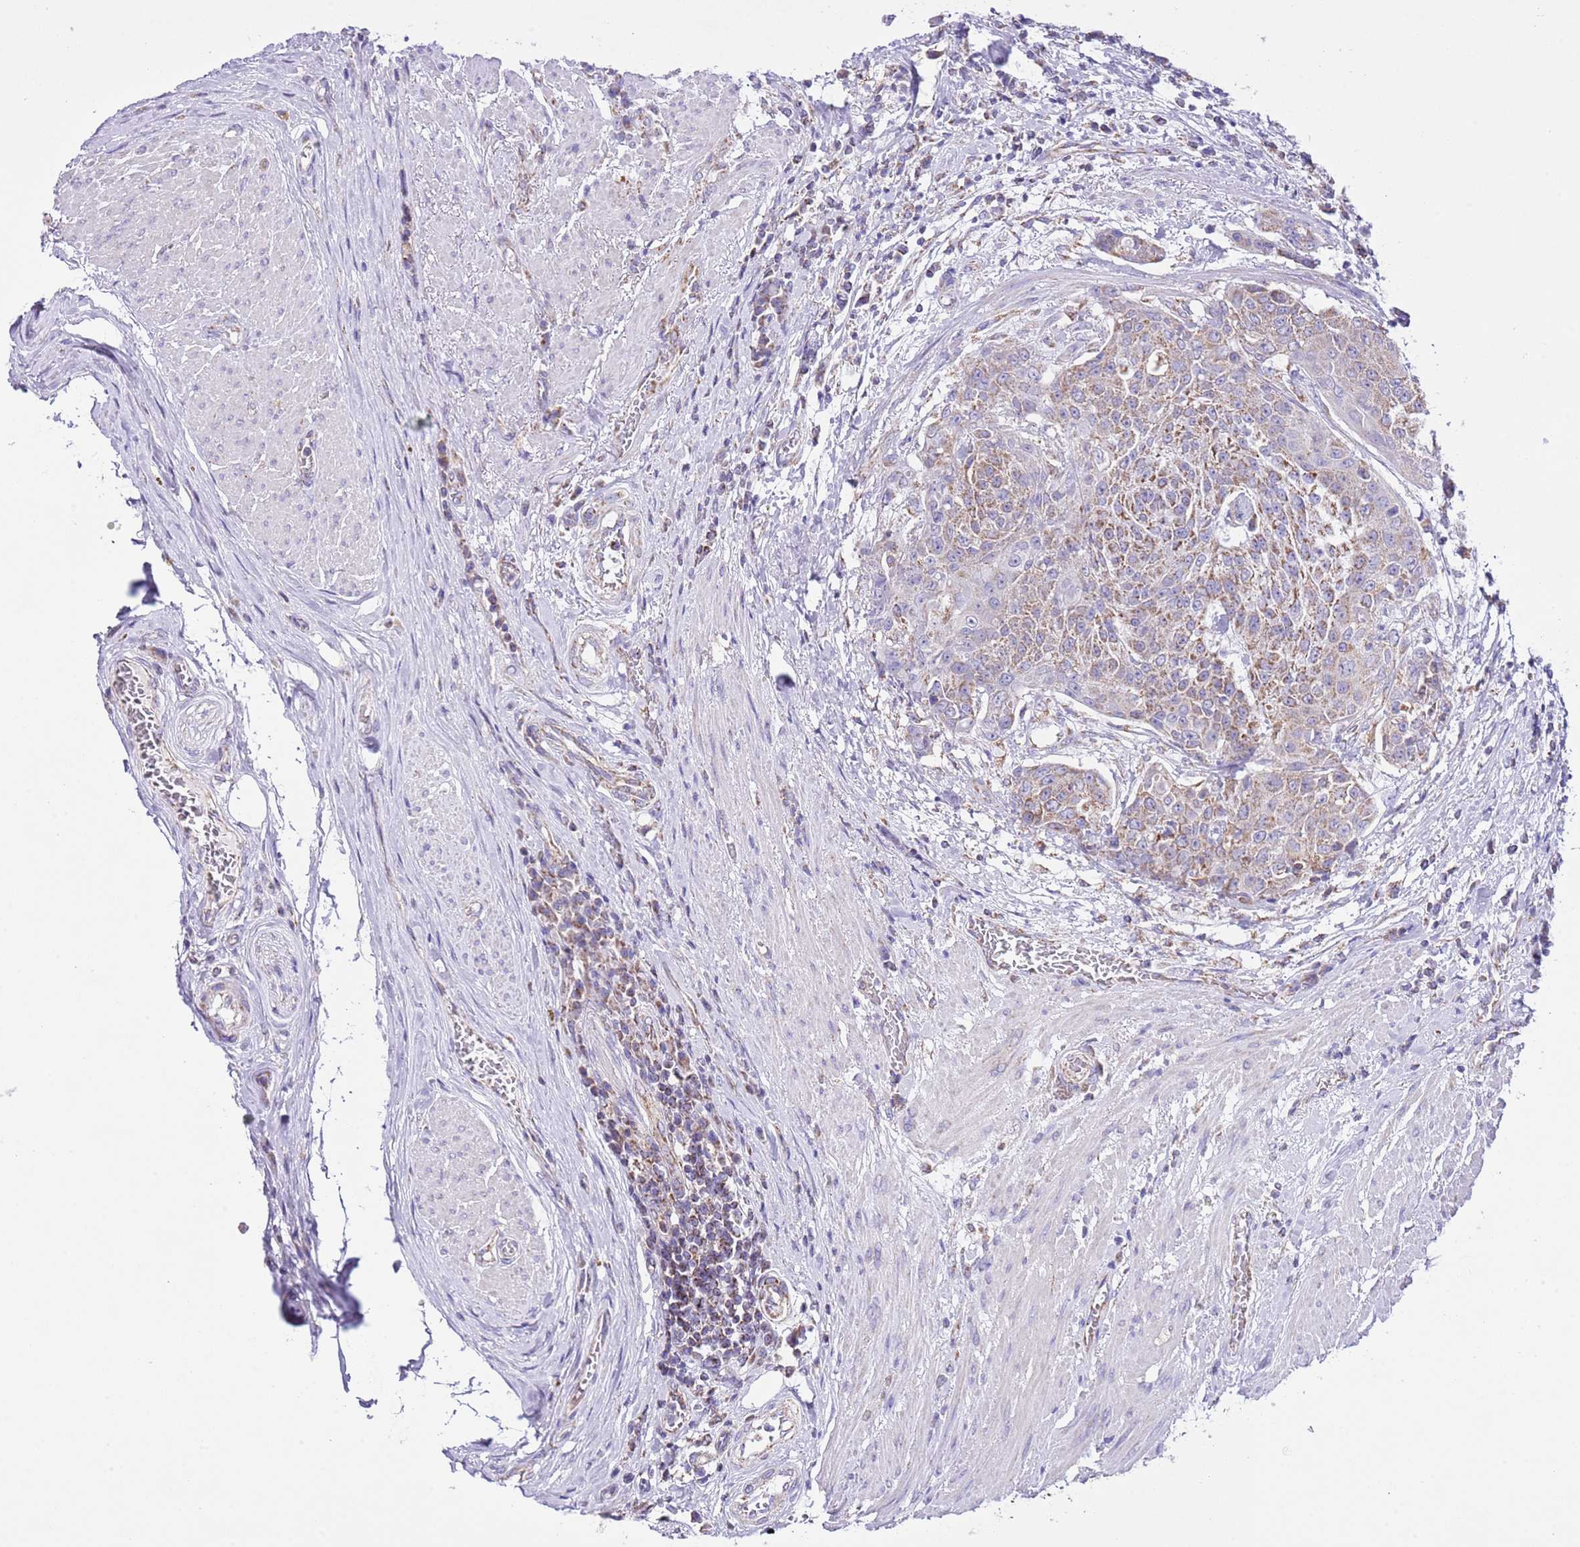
{"staining": {"intensity": "moderate", "quantity": "25%-75%", "location": "cytoplasmic/membranous"}, "tissue": "urothelial cancer", "cell_type": "Tumor cells", "image_type": "cancer", "snomed": [{"axis": "morphology", "description": "Urothelial carcinoma, High grade"}, {"axis": "topography", "description": "Urinary bladder"}], "caption": "Urothelial carcinoma (high-grade) stained with DAB (3,3'-diaminobenzidine) IHC reveals medium levels of moderate cytoplasmic/membranous positivity in about 25%-75% of tumor cells. (Stains: DAB in brown, nuclei in blue, Microscopy: brightfield microscopy at high magnification).", "gene": "TEKTIP1", "patient": {"sex": "female", "age": 63}}